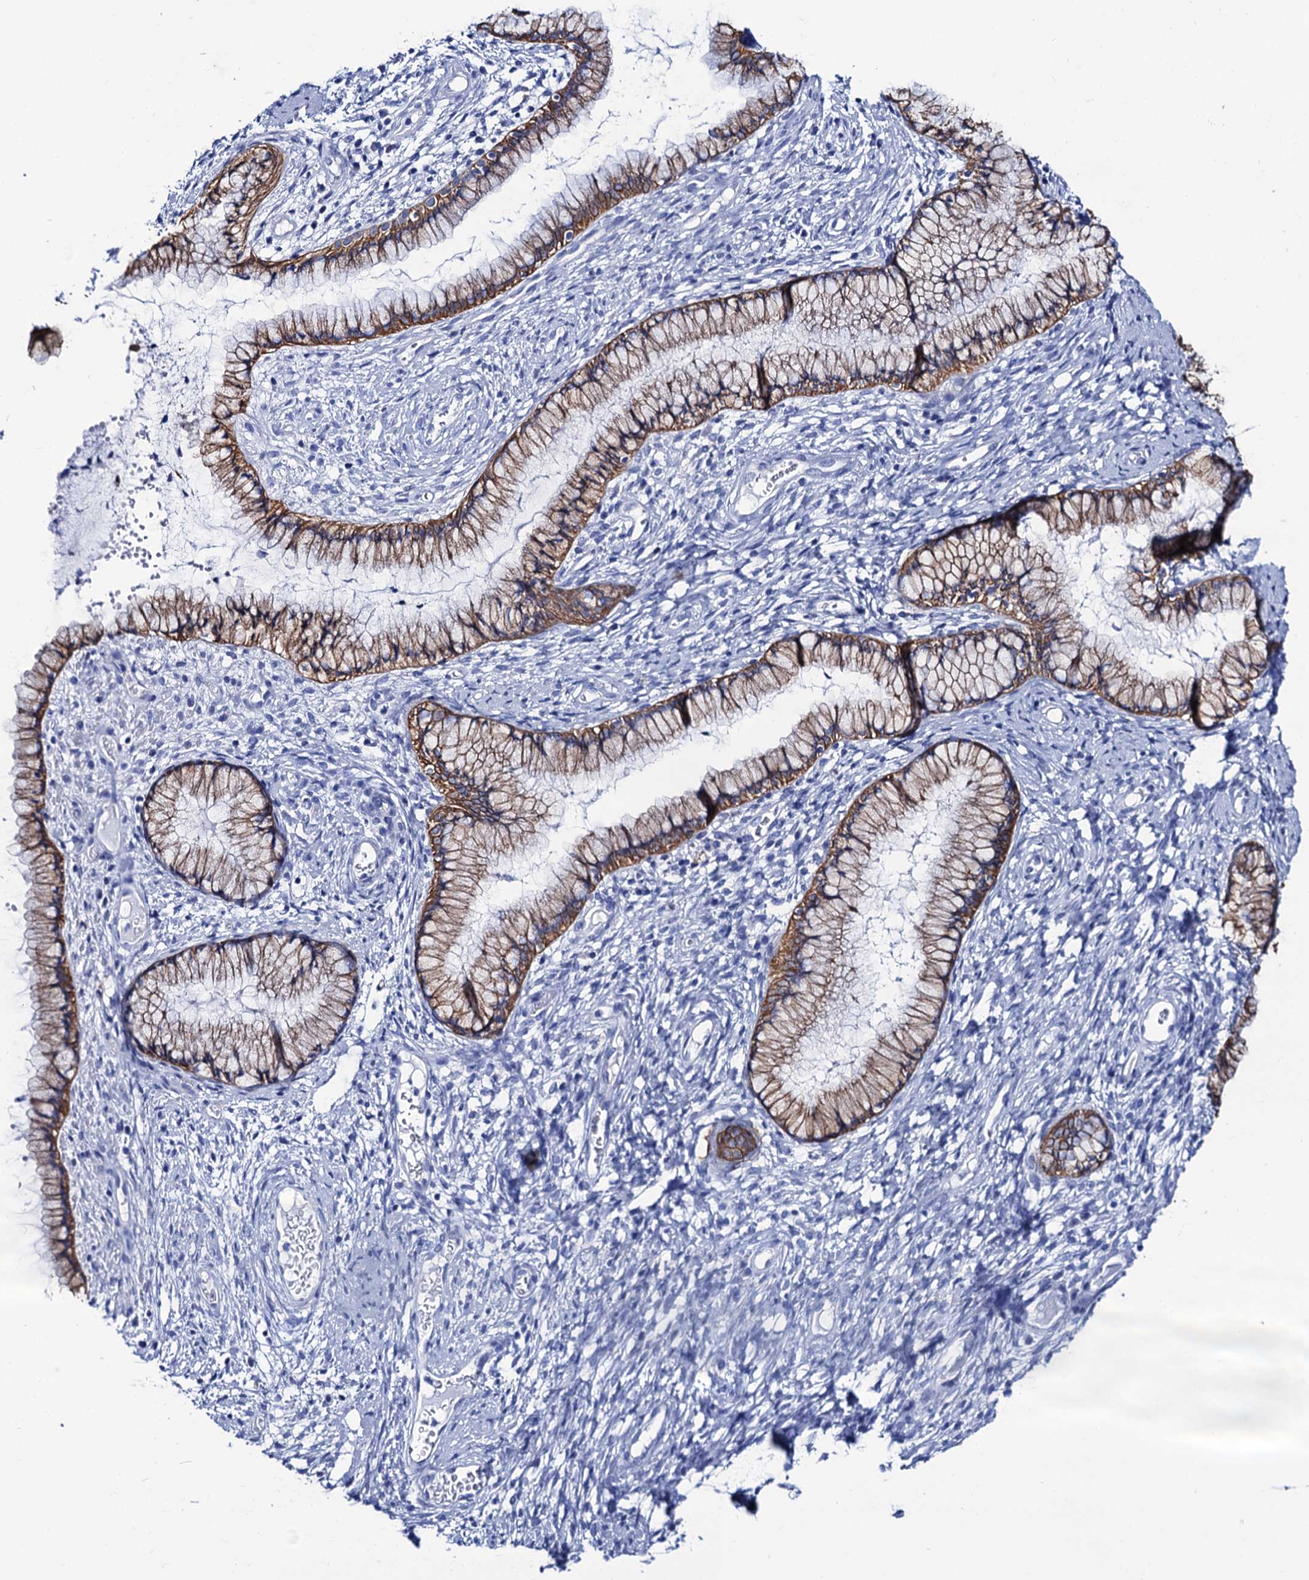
{"staining": {"intensity": "moderate", "quantity": ">75%", "location": "cytoplasmic/membranous"}, "tissue": "cervix", "cell_type": "Glandular cells", "image_type": "normal", "snomed": [{"axis": "morphology", "description": "Normal tissue, NOS"}, {"axis": "topography", "description": "Cervix"}], "caption": "Protein expression by immunohistochemistry (IHC) displays moderate cytoplasmic/membranous positivity in approximately >75% of glandular cells in normal cervix.", "gene": "RAB3IP", "patient": {"sex": "female", "age": 42}}